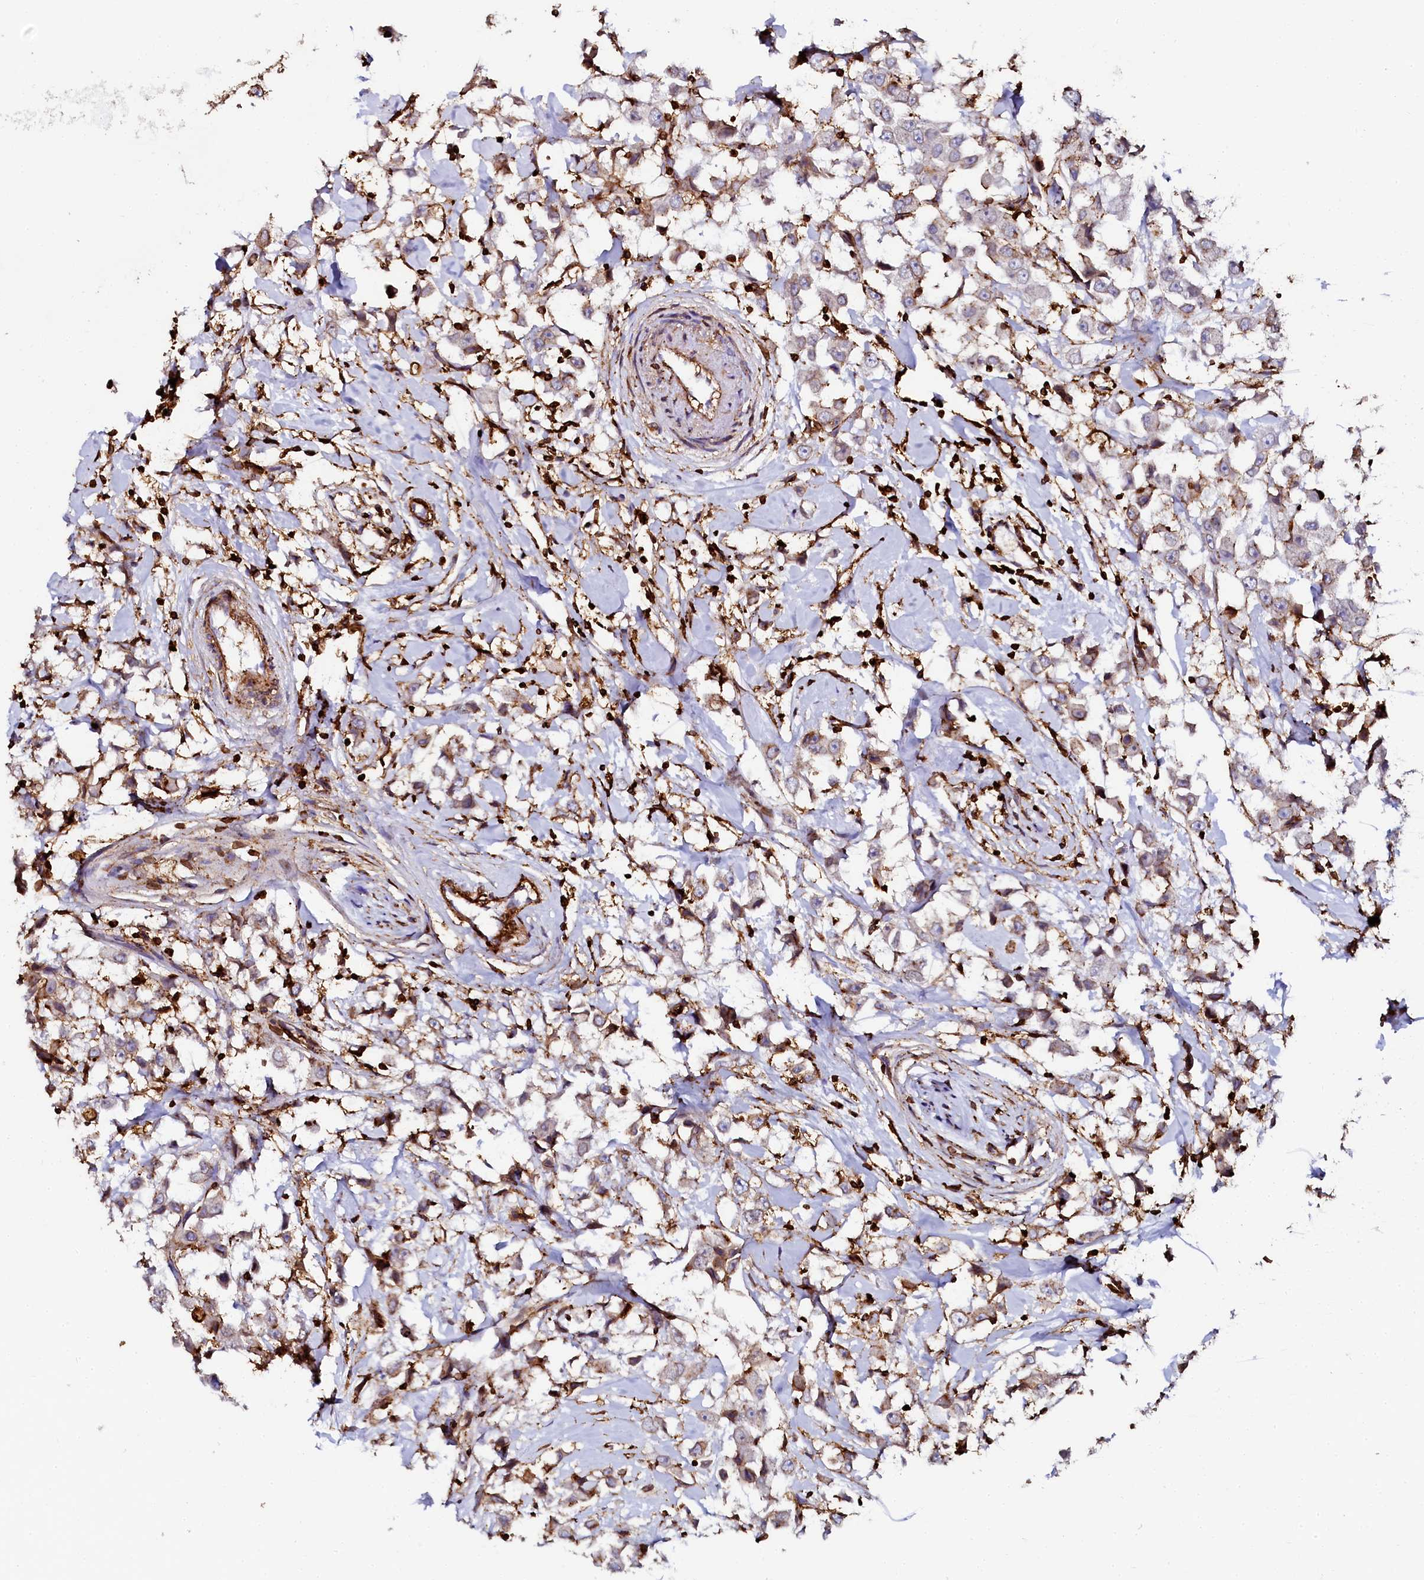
{"staining": {"intensity": "weak", "quantity": "25%-75%", "location": "cytoplasmic/membranous"}, "tissue": "breast cancer", "cell_type": "Tumor cells", "image_type": "cancer", "snomed": [{"axis": "morphology", "description": "Duct carcinoma"}, {"axis": "topography", "description": "Breast"}], "caption": "Brown immunohistochemical staining in breast cancer exhibits weak cytoplasmic/membranous expression in approximately 25%-75% of tumor cells.", "gene": "AAAS", "patient": {"sex": "female", "age": 61}}